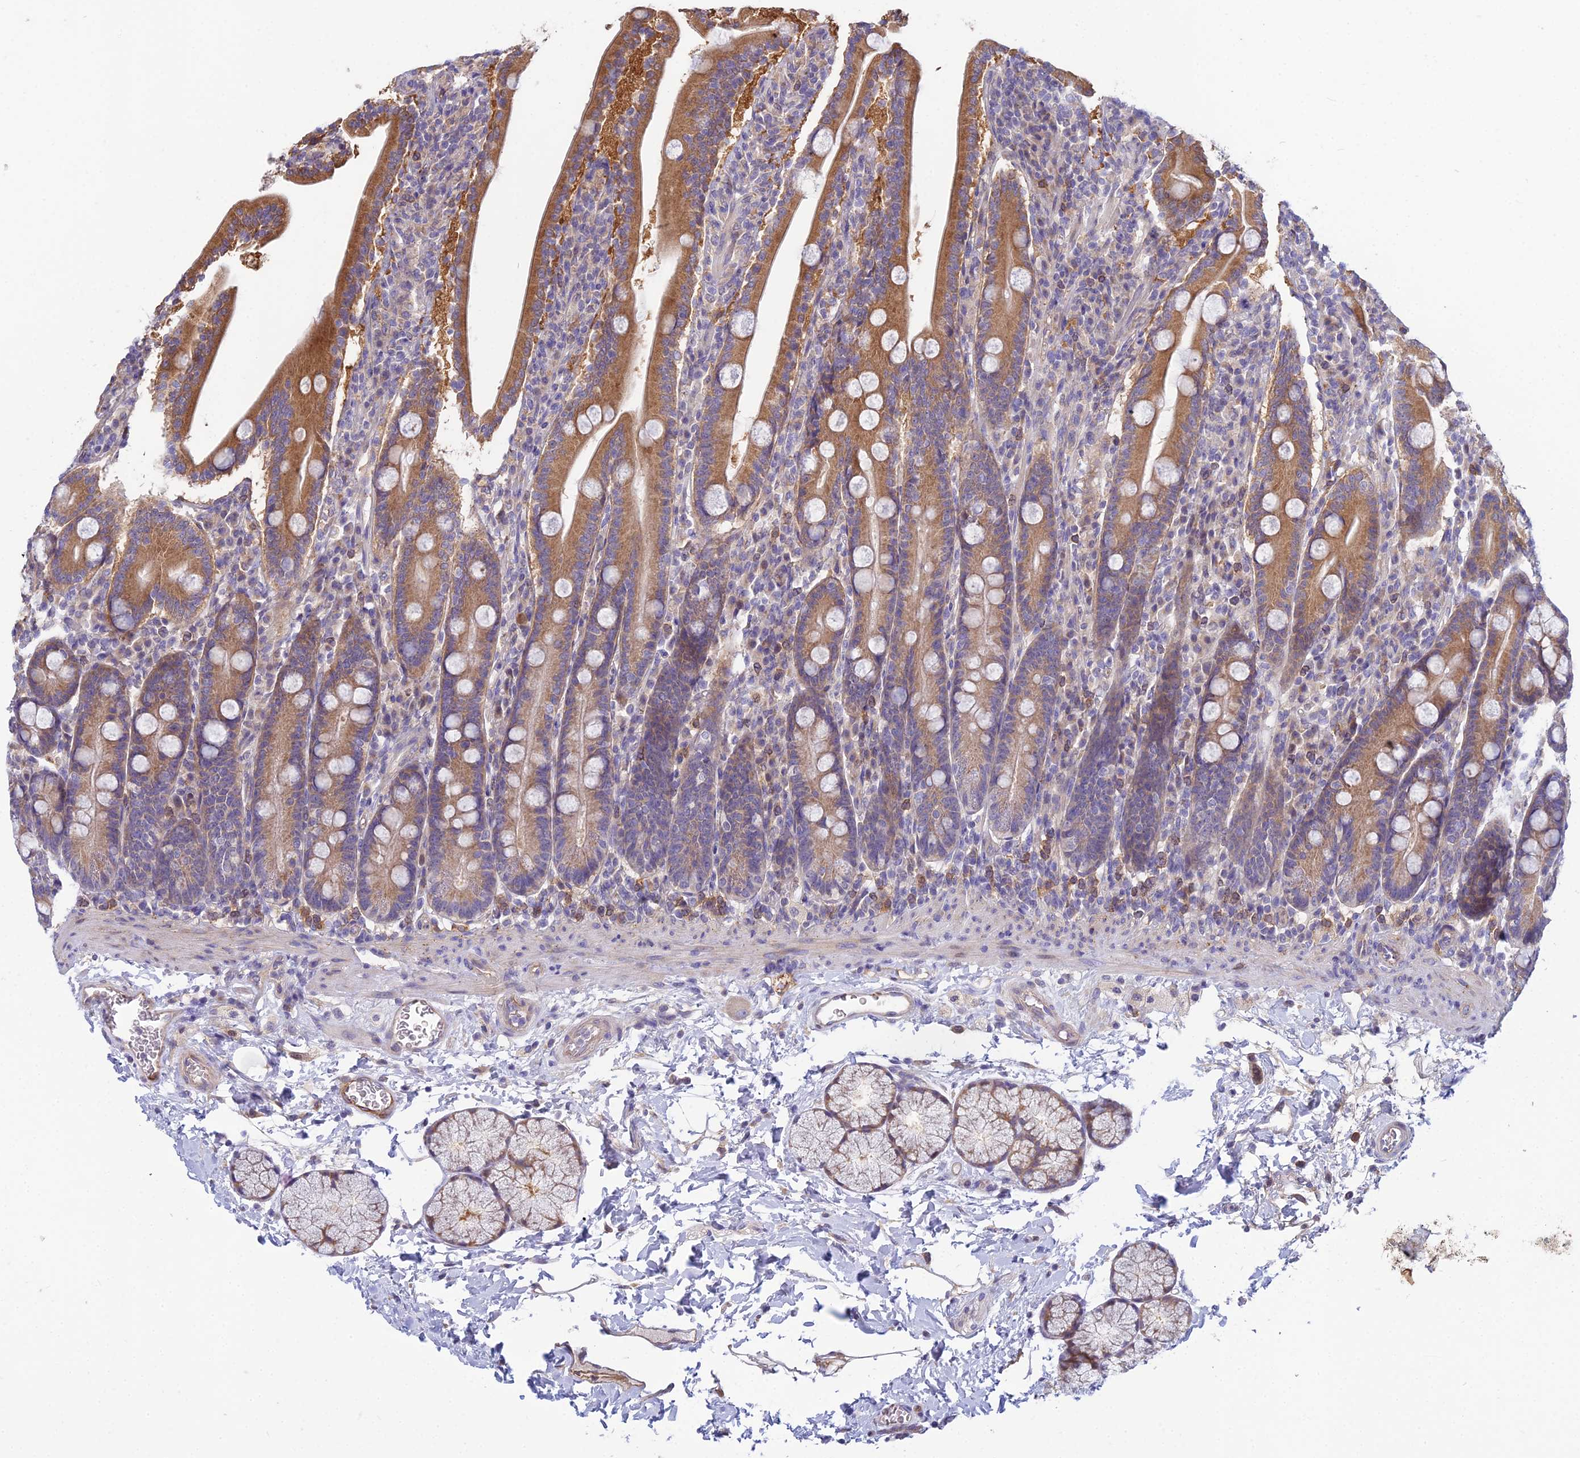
{"staining": {"intensity": "moderate", "quantity": ">75%", "location": "cytoplasmic/membranous"}, "tissue": "duodenum", "cell_type": "Glandular cells", "image_type": "normal", "snomed": [{"axis": "morphology", "description": "Normal tissue, NOS"}, {"axis": "topography", "description": "Duodenum"}], "caption": "Moderate cytoplasmic/membranous staining for a protein is seen in approximately >75% of glandular cells of normal duodenum using immunohistochemistry.", "gene": "DUS2", "patient": {"sex": "male", "age": 35}}